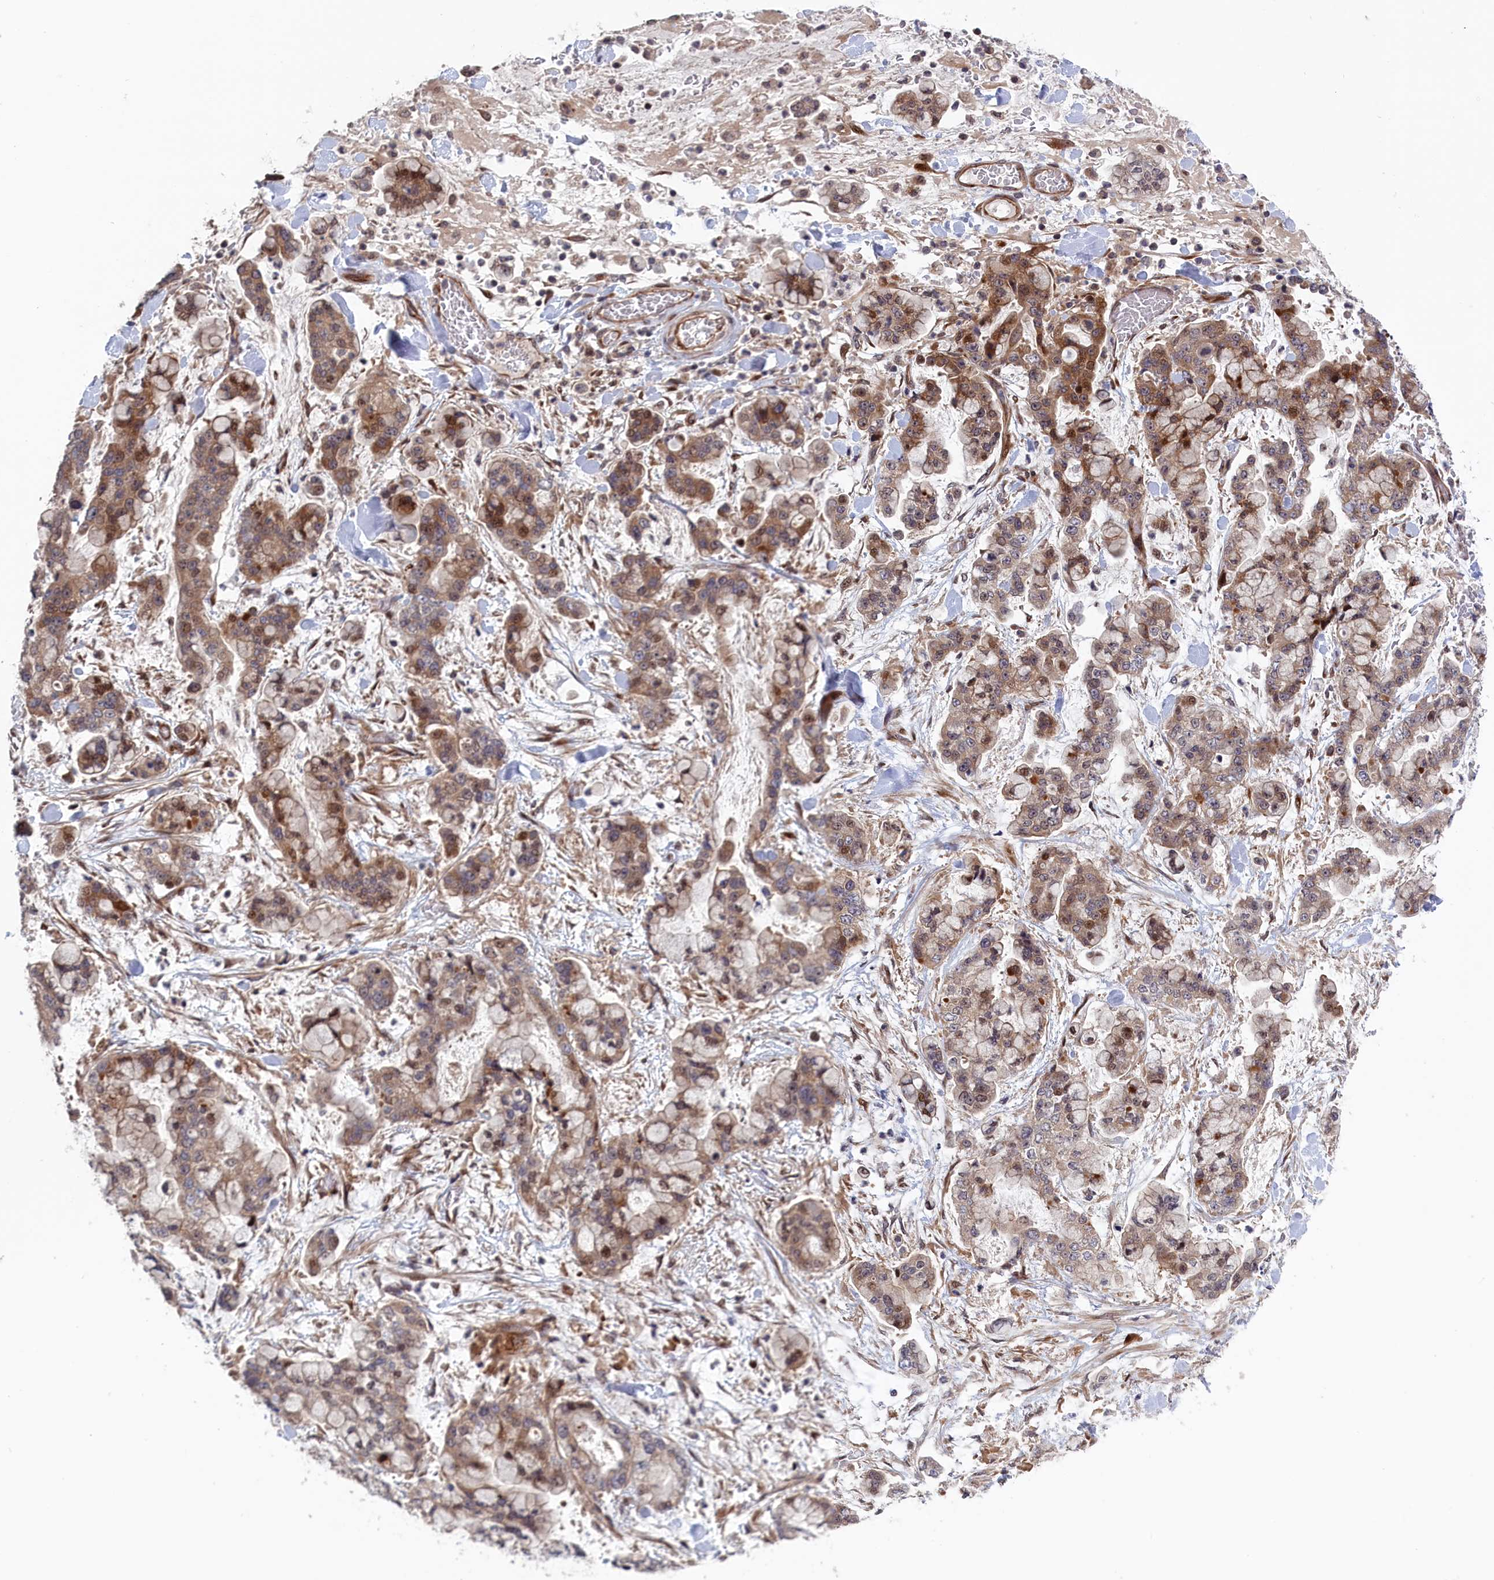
{"staining": {"intensity": "moderate", "quantity": "<25%", "location": "cytoplasmic/membranous,nuclear"}, "tissue": "stomach cancer", "cell_type": "Tumor cells", "image_type": "cancer", "snomed": [{"axis": "morphology", "description": "Normal tissue, NOS"}, {"axis": "morphology", "description": "Adenocarcinoma, NOS"}, {"axis": "topography", "description": "Stomach, upper"}, {"axis": "topography", "description": "Stomach"}], "caption": "An immunohistochemistry (IHC) image of neoplastic tissue is shown. Protein staining in brown shows moderate cytoplasmic/membranous and nuclear positivity in adenocarcinoma (stomach) within tumor cells.", "gene": "LSG1", "patient": {"sex": "male", "age": 76}}